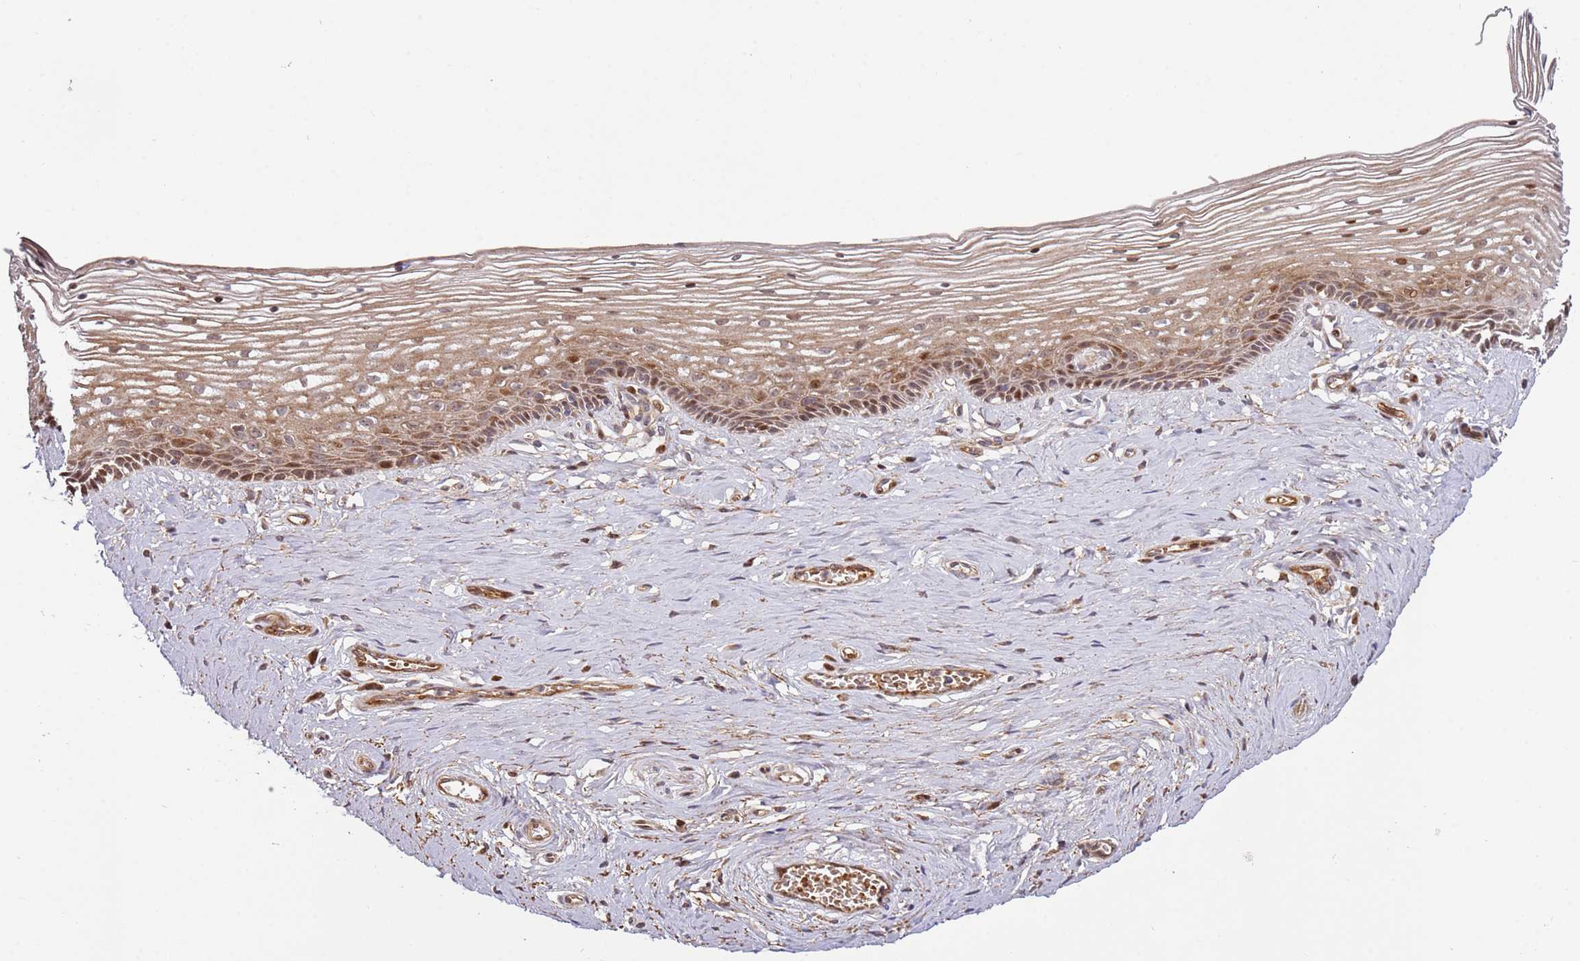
{"staining": {"intensity": "moderate", "quantity": ">75%", "location": "cytoplasmic/membranous,nuclear"}, "tissue": "vagina", "cell_type": "Squamous epithelial cells", "image_type": "normal", "snomed": [{"axis": "morphology", "description": "Normal tissue, NOS"}, {"axis": "topography", "description": "Vagina"}], "caption": "Immunohistochemistry (IHC) image of benign vagina stained for a protein (brown), which shows medium levels of moderate cytoplasmic/membranous,nuclear positivity in about >75% of squamous epithelial cells.", "gene": "RHBDL1", "patient": {"sex": "female", "age": 46}}